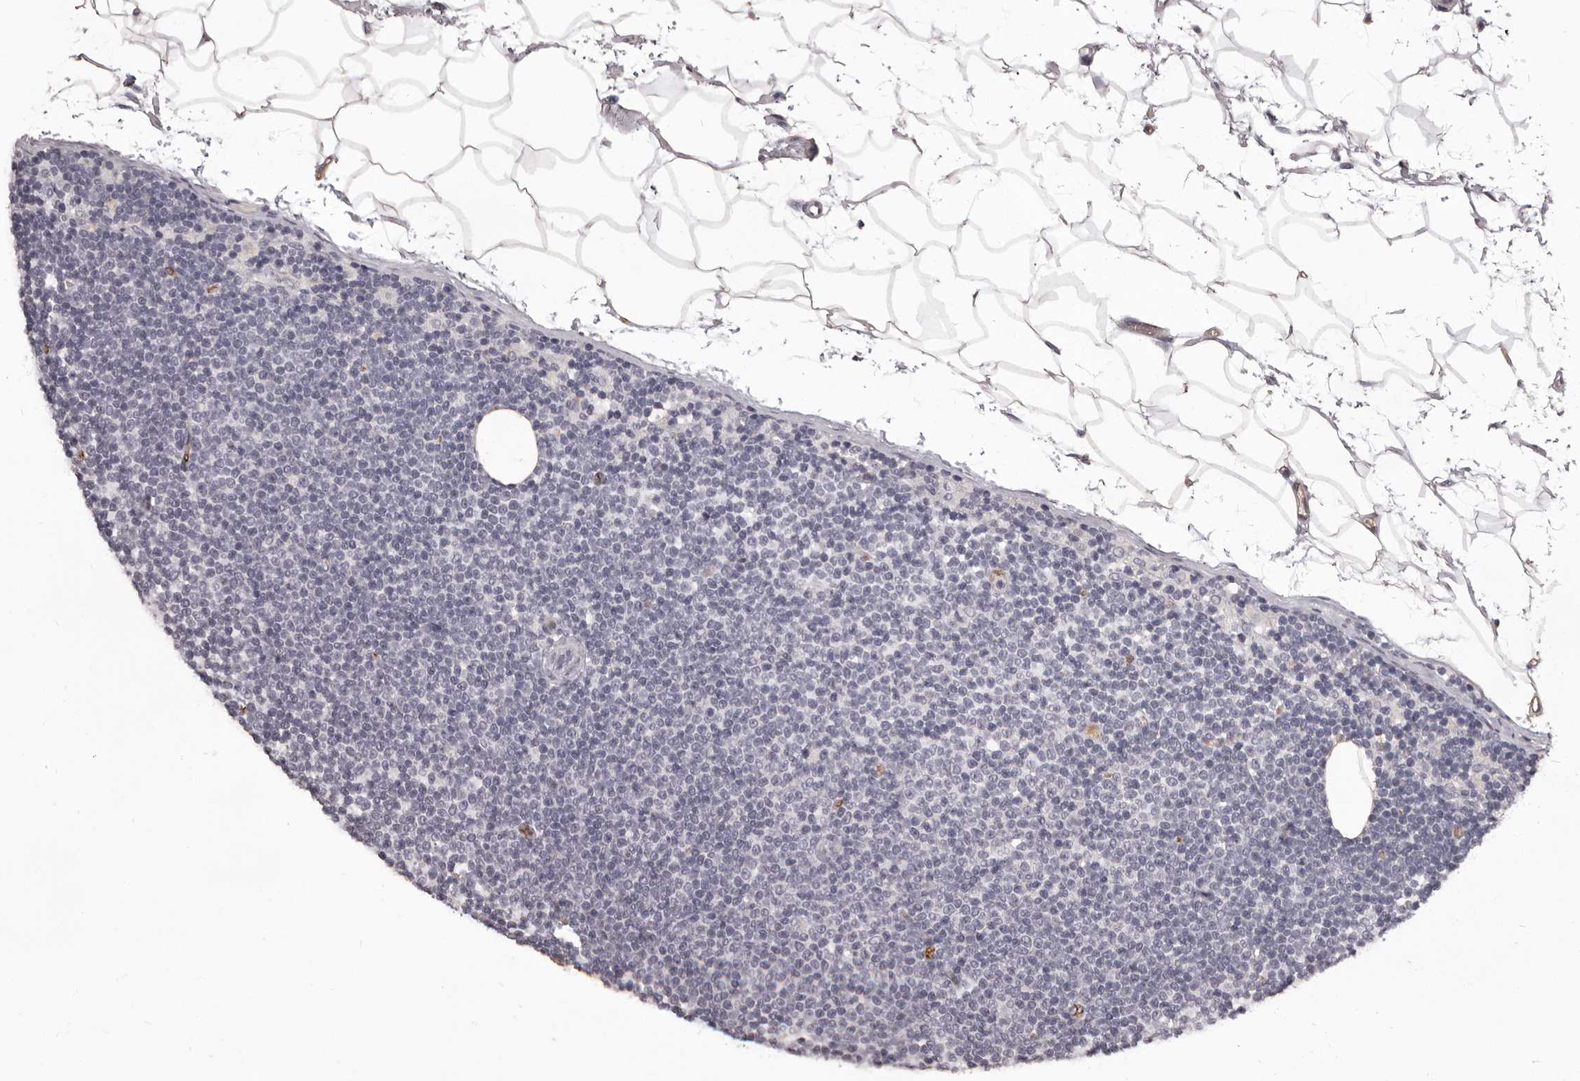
{"staining": {"intensity": "negative", "quantity": "none", "location": "none"}, "tissue": "lymphoma", "cell_type": "Tumor cells", "image_type": "cancer", "snomed": [{"axis": "morphology", "description": "Malignant lymphoma, non-Hodgkin's type, Low grade"}, {"axis": "topography", "description": "Lymph node"}], "caption": "Immunohistochemistry (IHC) histopathology image of neoplastic tissue: malignant lymphoma, non-Hodgkin's type (low-grade) stained with DAB (3,3'-diaminobenzidine) shows no significant protein positivity in tumor cells. (DAB (3,3'-diaminobenzidine) IHC with hematoxylin counter stain).", "gene": "GPR78", "patient": {"sex": "female", "age": 53}}